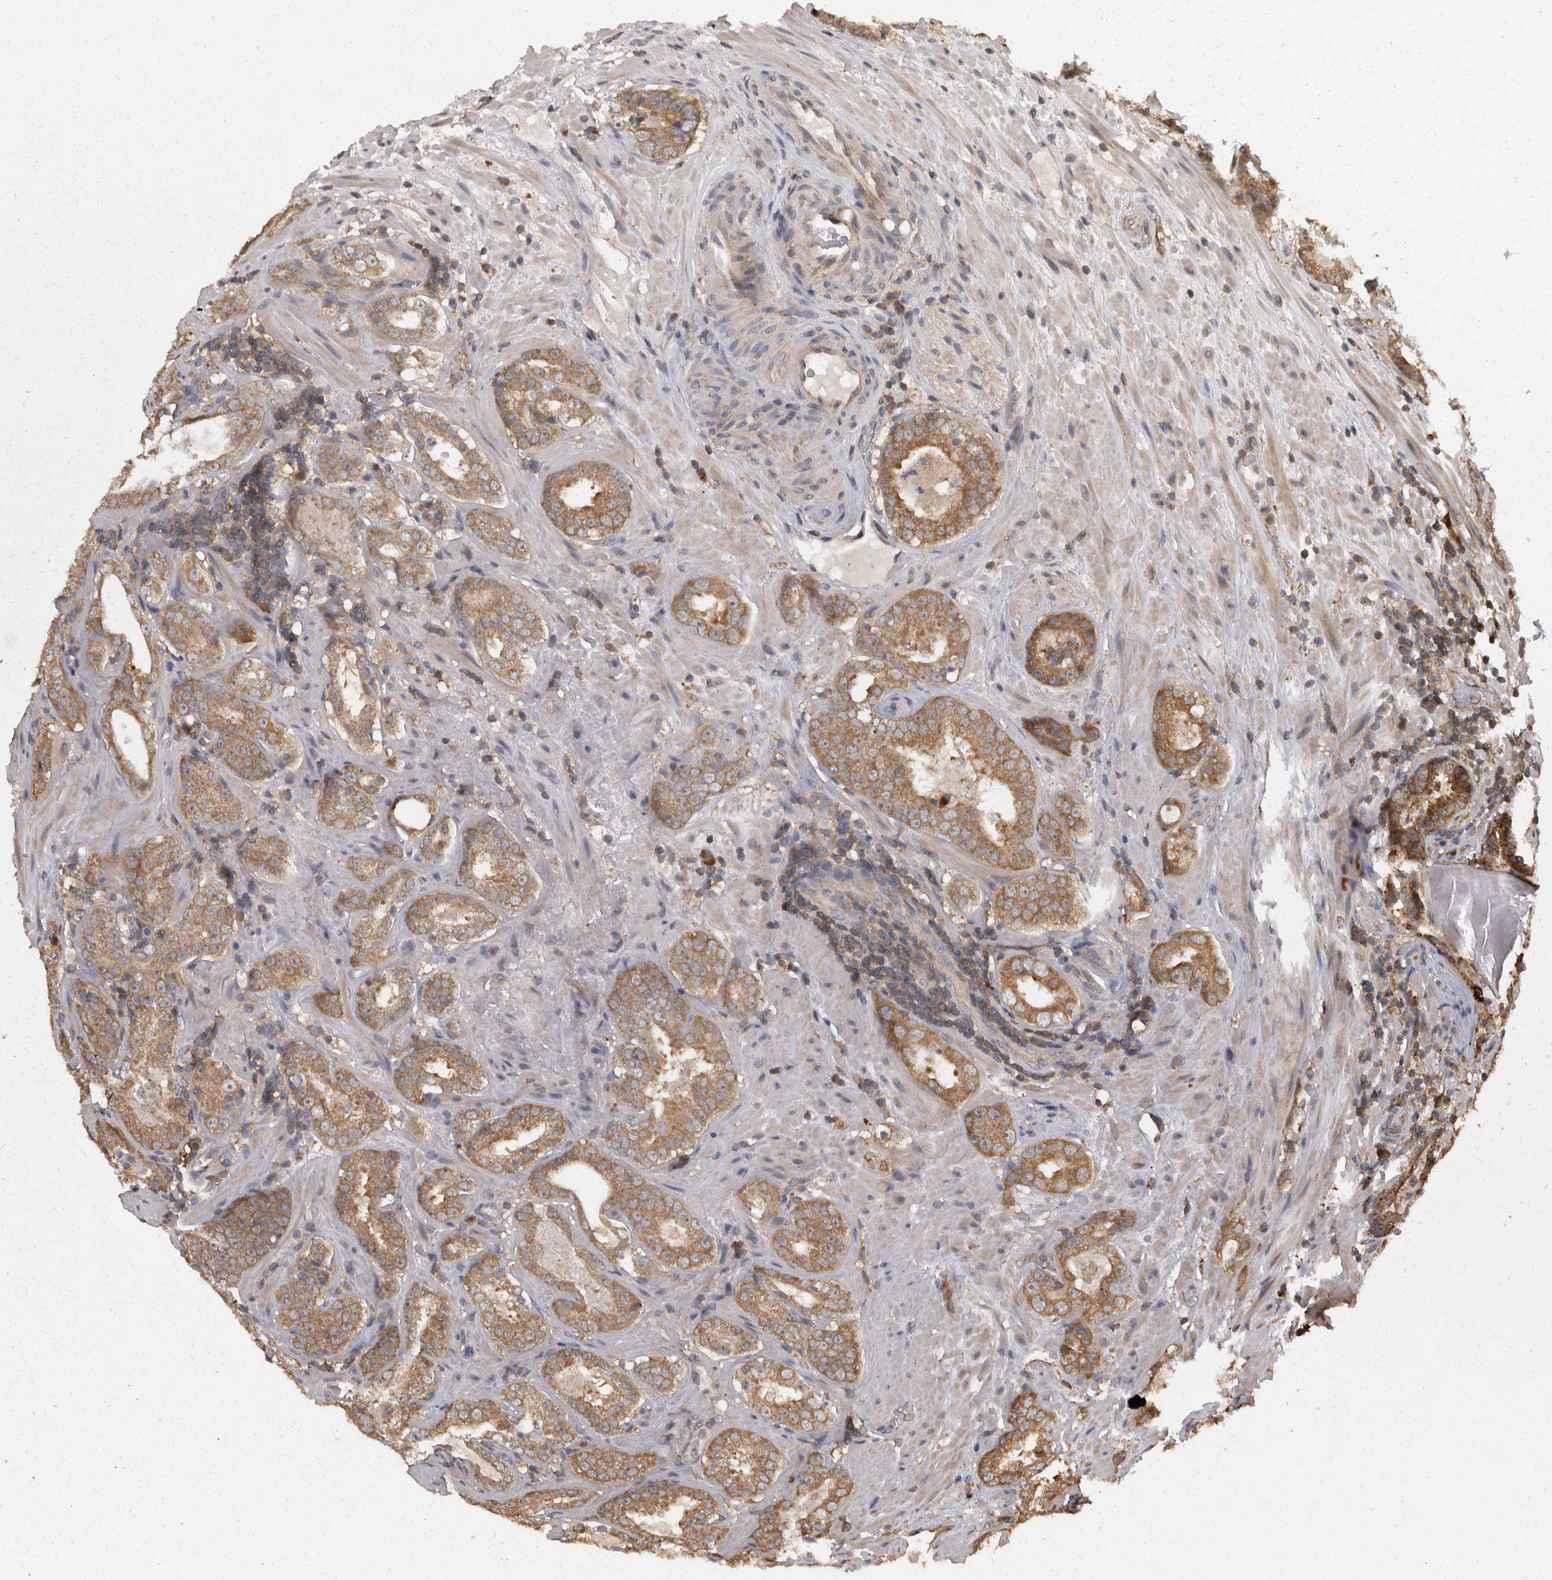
{"staining": {"intensity": "moderate", "quantity": ">75%", "location": "cytoplasmic/membranous"}, "tissue": "prostate cancer", "cell_type": "Tumor cells", "image_type": "cancer", "snomed": [{"axis": "morphology", "description": "Adenocarcinoma, Low grade"}, {"axis": "topography", "description": "Prostate"}], "caption": "The immunohistochemical stain labels moderate cytoplasmic/membranous staining in tumor cells of prostate cancer tissue. (IHC, brightfield microscopy, high magnification).", "gene": "ACAT2", "patient": {"sex": "male", "age": 69}}